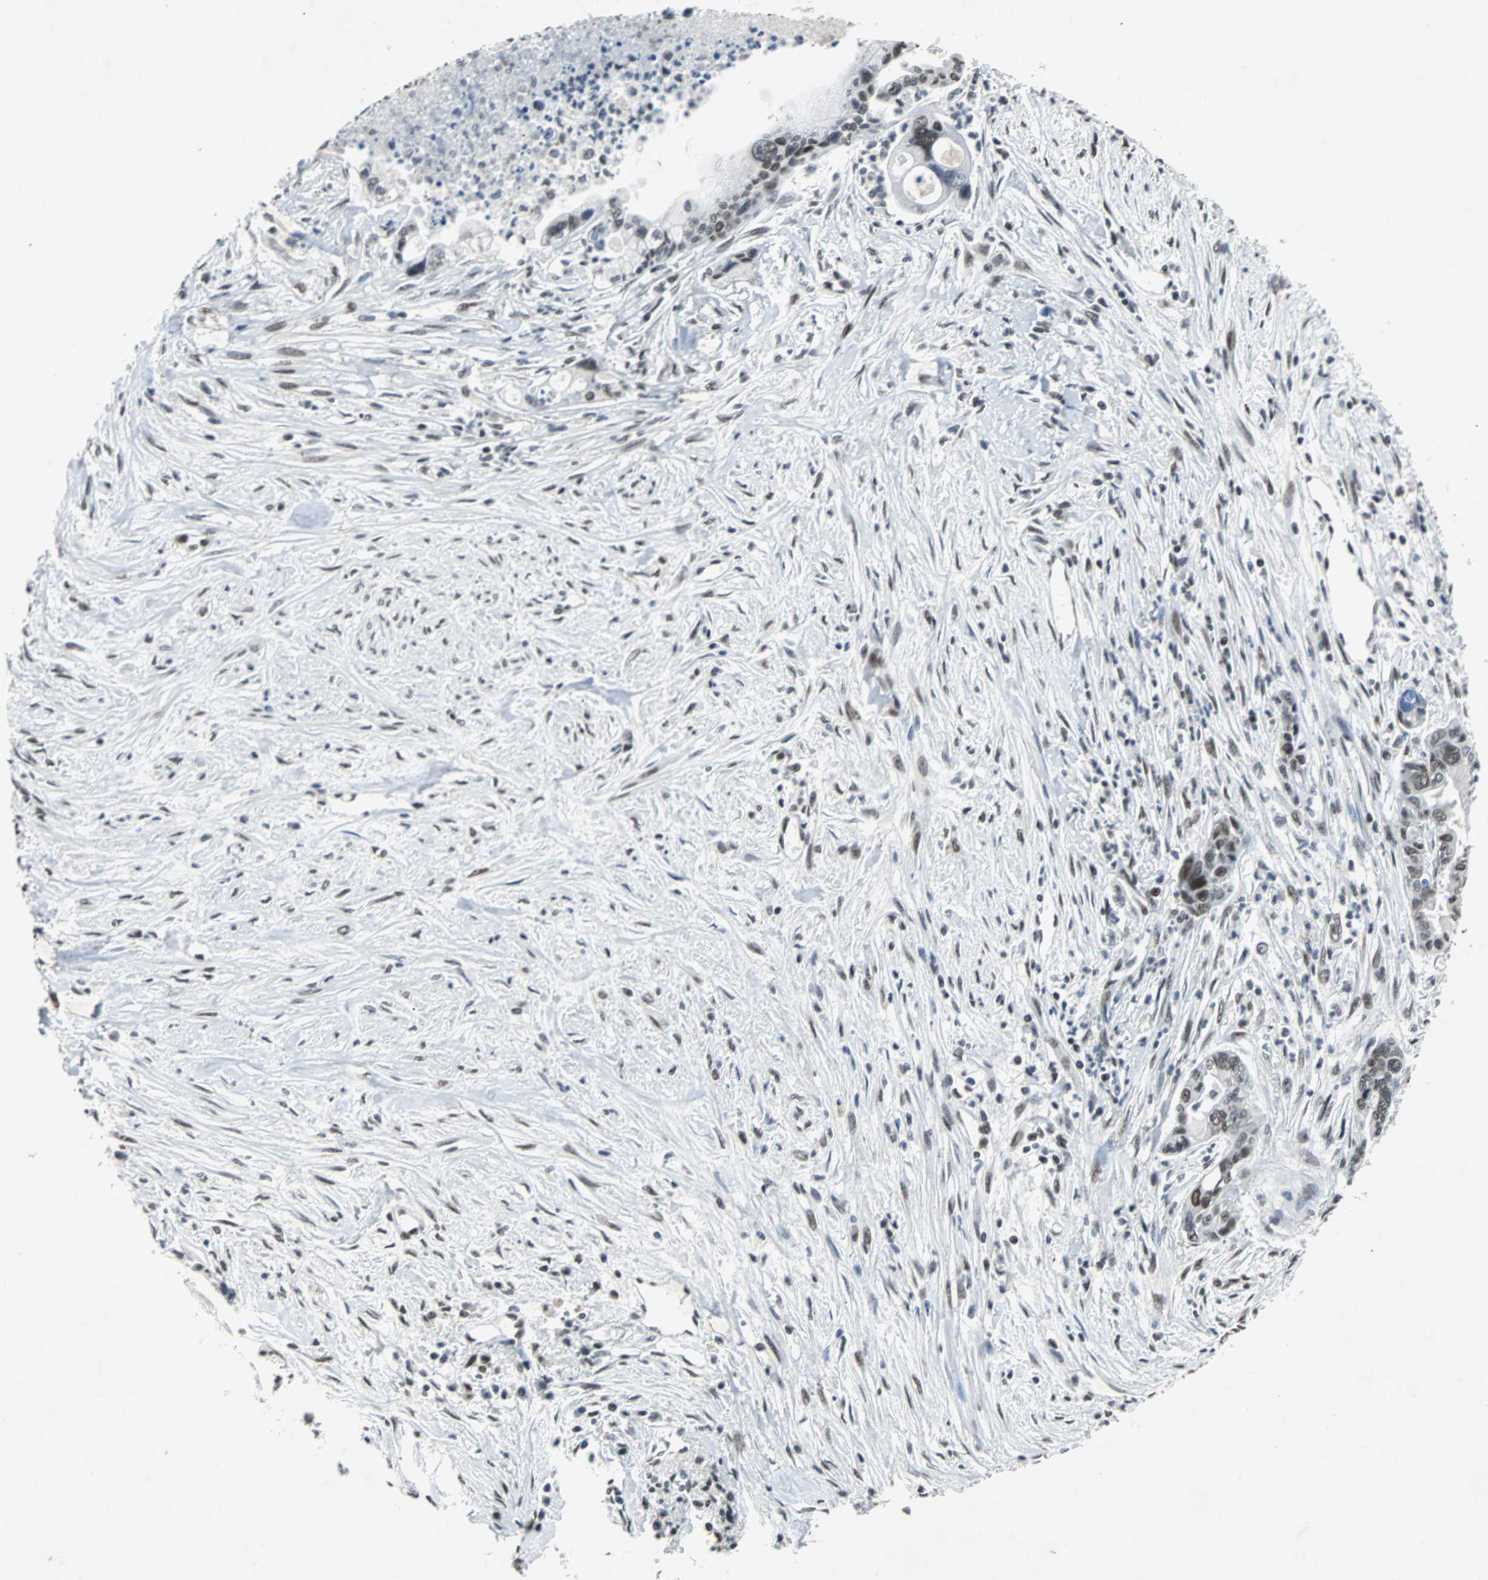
{"staining": {"intensity": "moderate", "quantity": ">75%", "location": "nuclear"}, "tissue": "pancreatic cancer", "cell_type": "Tumor cells", "image_type": "cancer", "snomed": [{"axis": "morphology", "description": "Adenocarcinoma, NOS"}, {"axis": "topography", "description": "Pancreas"}], "caption": "Pancreatic cancer stained for a protein displays moderate nuclear positivity in tumor cells.", "gene": "GATAD2A", "patient": {"sex": "male", "age": 70}}